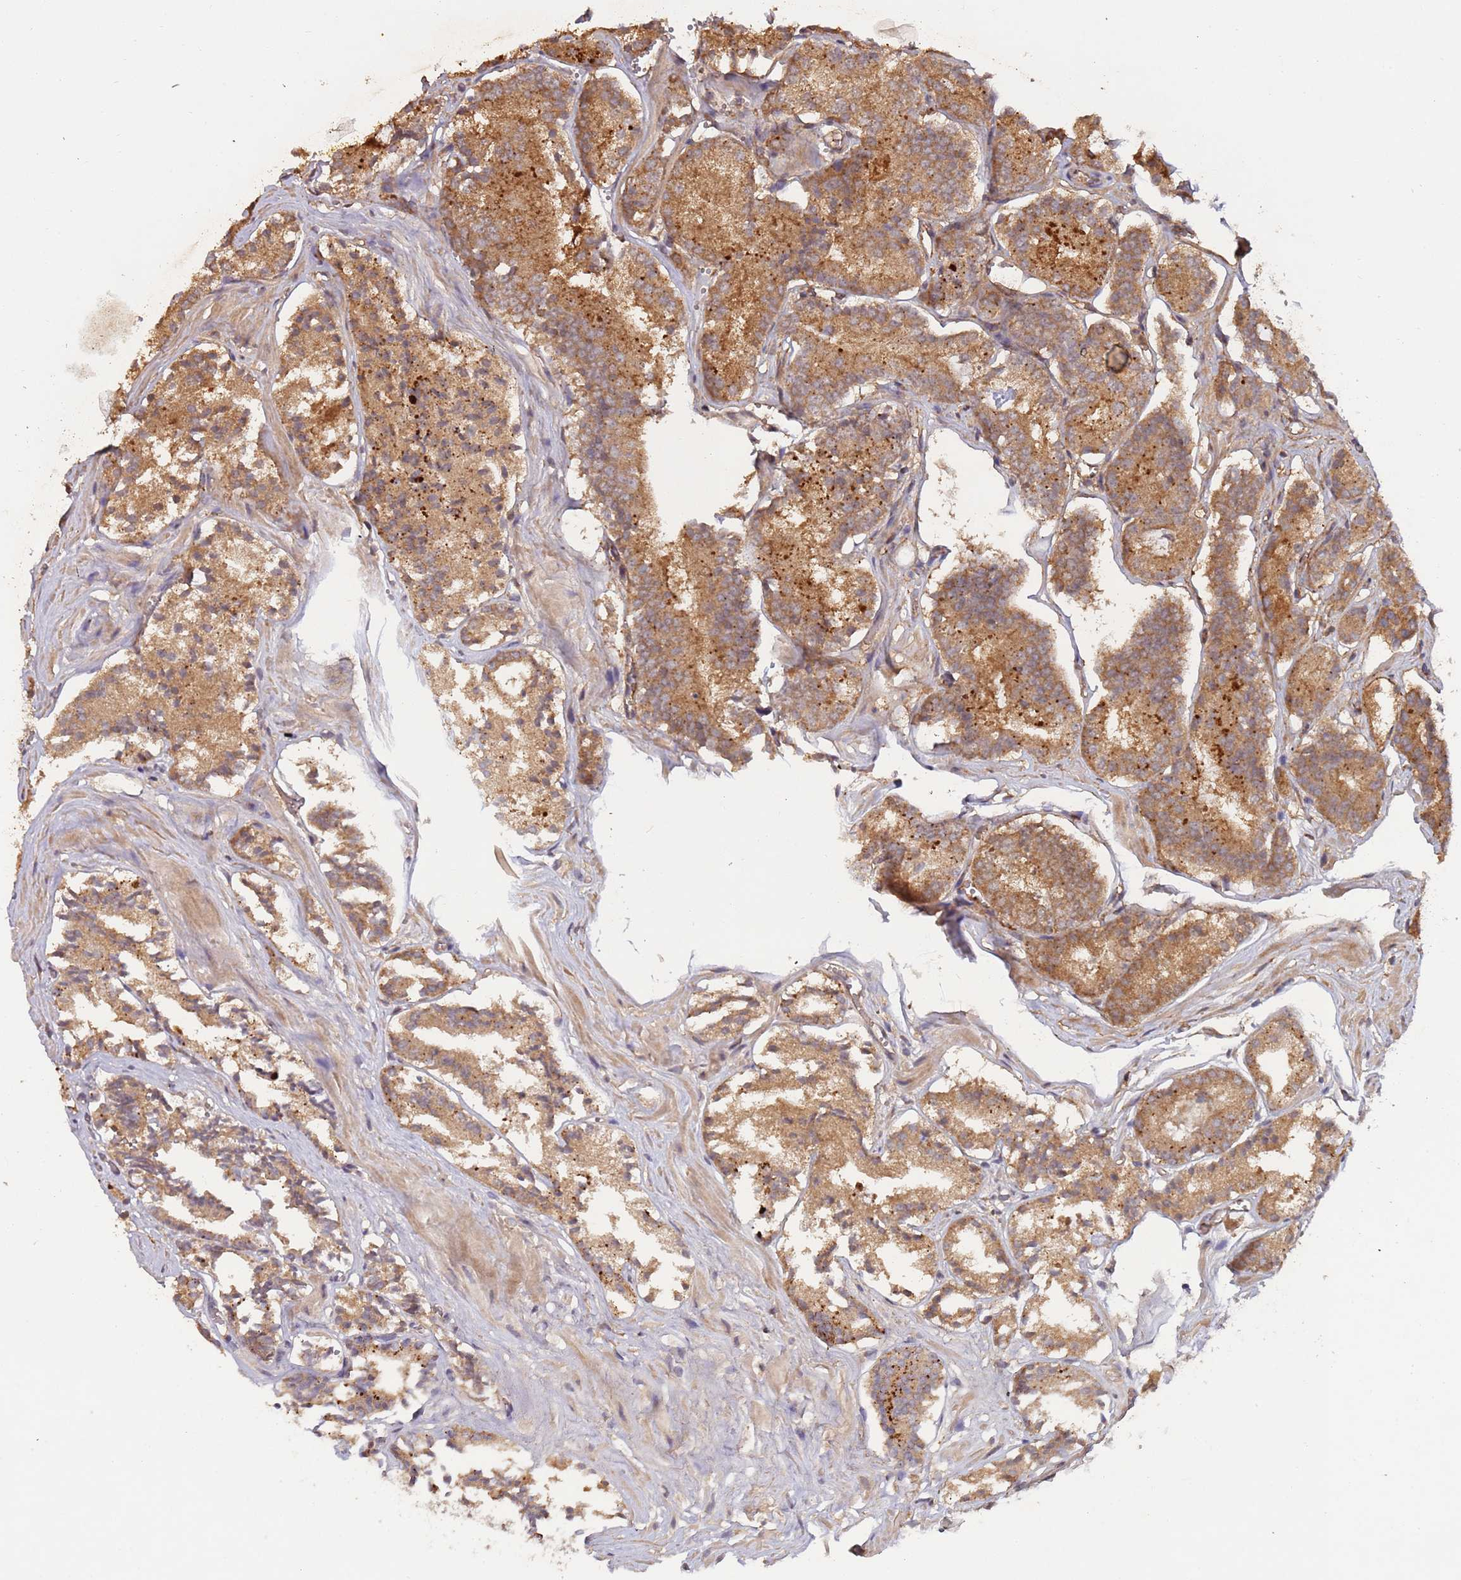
{"staining": {"intensity": "moderate", "quantity": ">75%", "location": "cytoplasmic/membranous"}, "tissue": "prostate cancer", "cell_type": "Tumor cells", "image_type": "cancer", "snomed": [{"axis": "morphology", "description": "Adenocarcinoma, High grade"}, {"axis": "topography", "description": "Prostate"}], "caption": "Moderate cytoplasmic/membranous positivity is present in approximately >75% of tumor cells in prostate cancer.", "gene": "KANSL1L", "patient": {"sex": "male", "age": 72}}